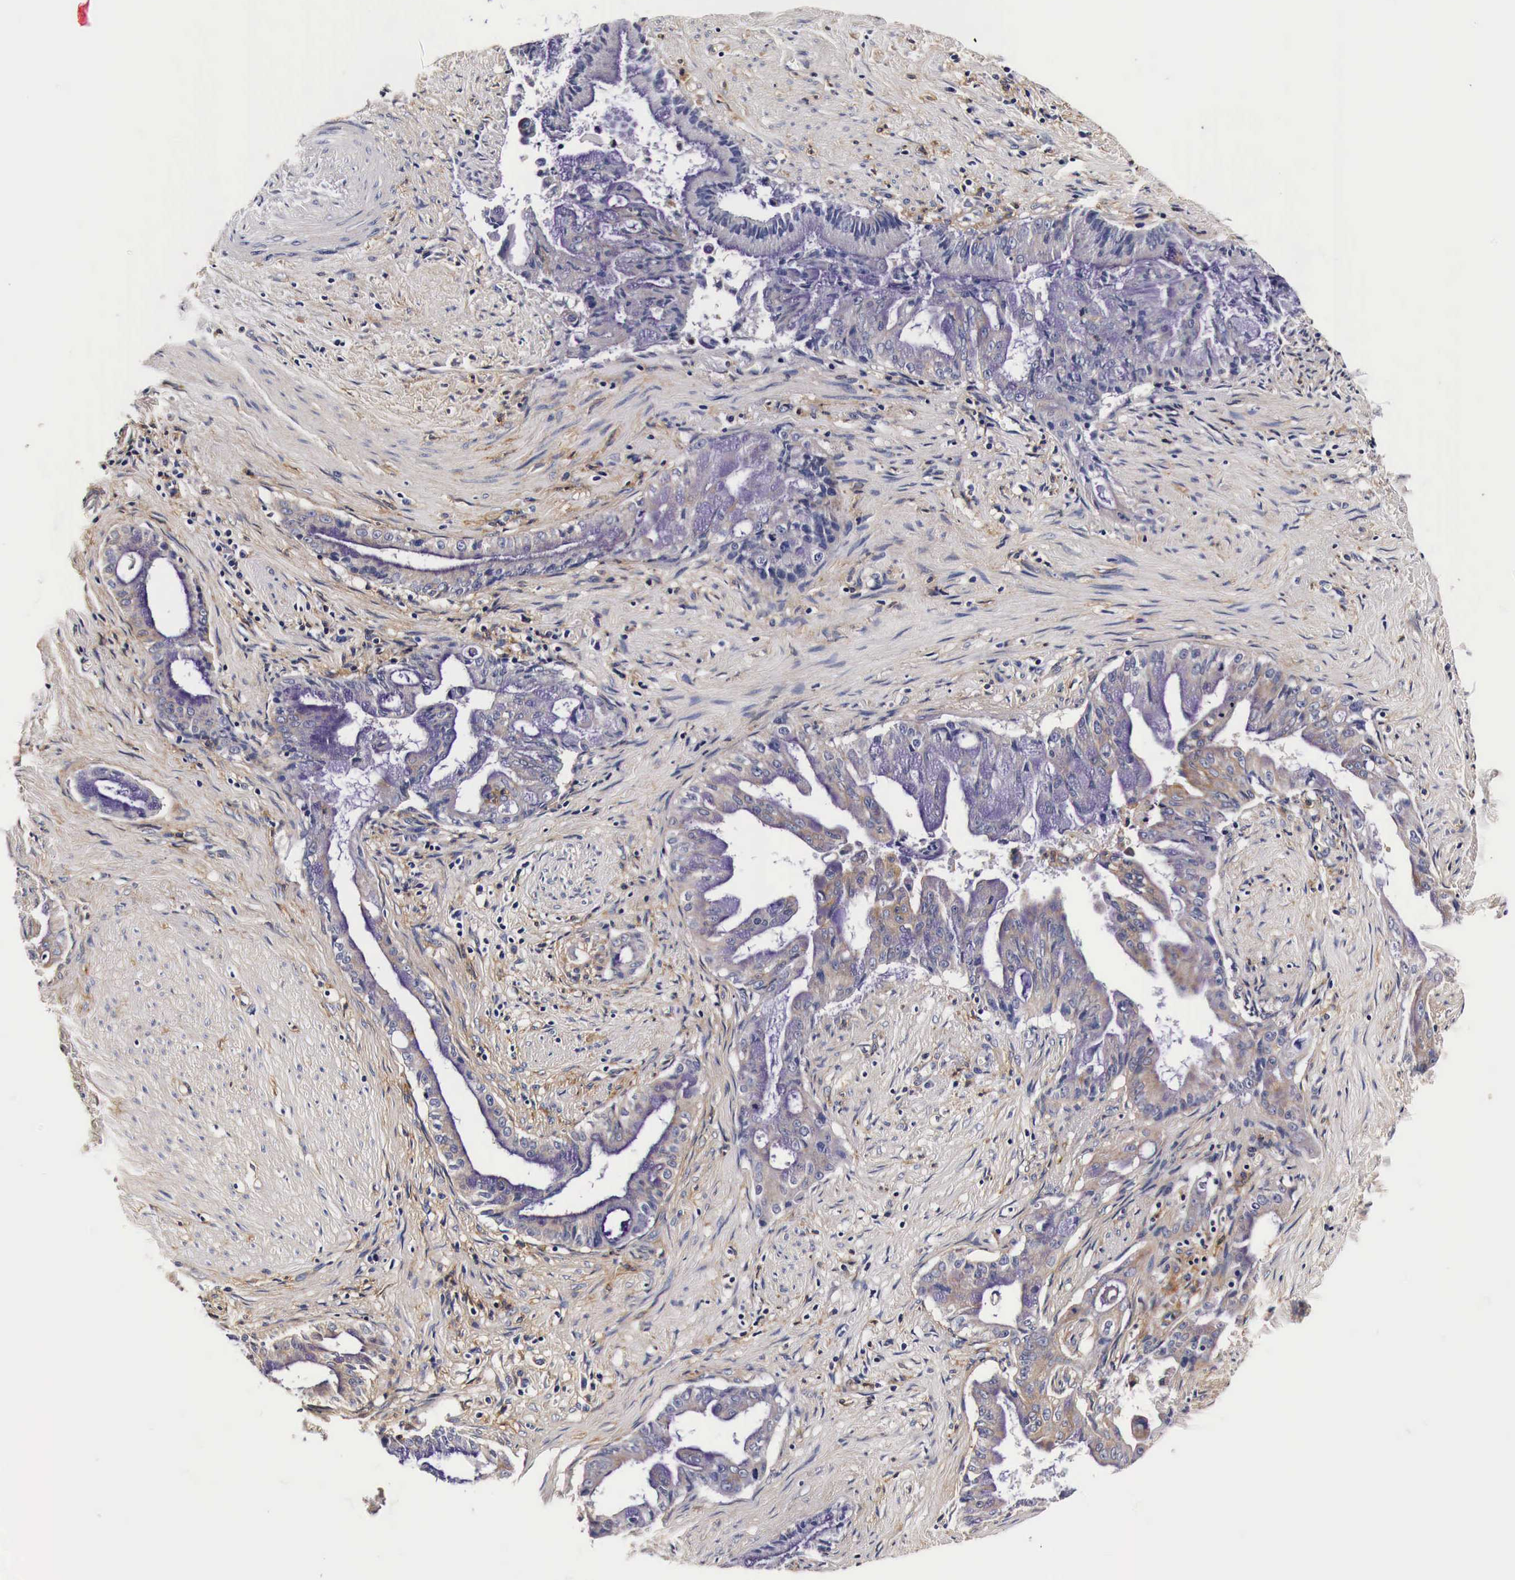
{"staining": {"intensity": "weak", "quantity": "<25%", "location": "cytoplasmic/membranous"}, "tissue": "pancreatic cancer", "cell_type": "Tumor cells", "image_type": "cancer", "snomed": [{"axis": "morphology", "description": "Adenocarcinoma, NOS"}, {"axis": "topography", "description": "Pancreas"}], "caption": "High magnification brightfield microscopy of pancreatic cancer stained with DAB (brown) and counterstained with hematoxylin (blue): tumor cells show no significant expression.", "gene": "RP2", "patient": {"sex": "male", "age": 59}}